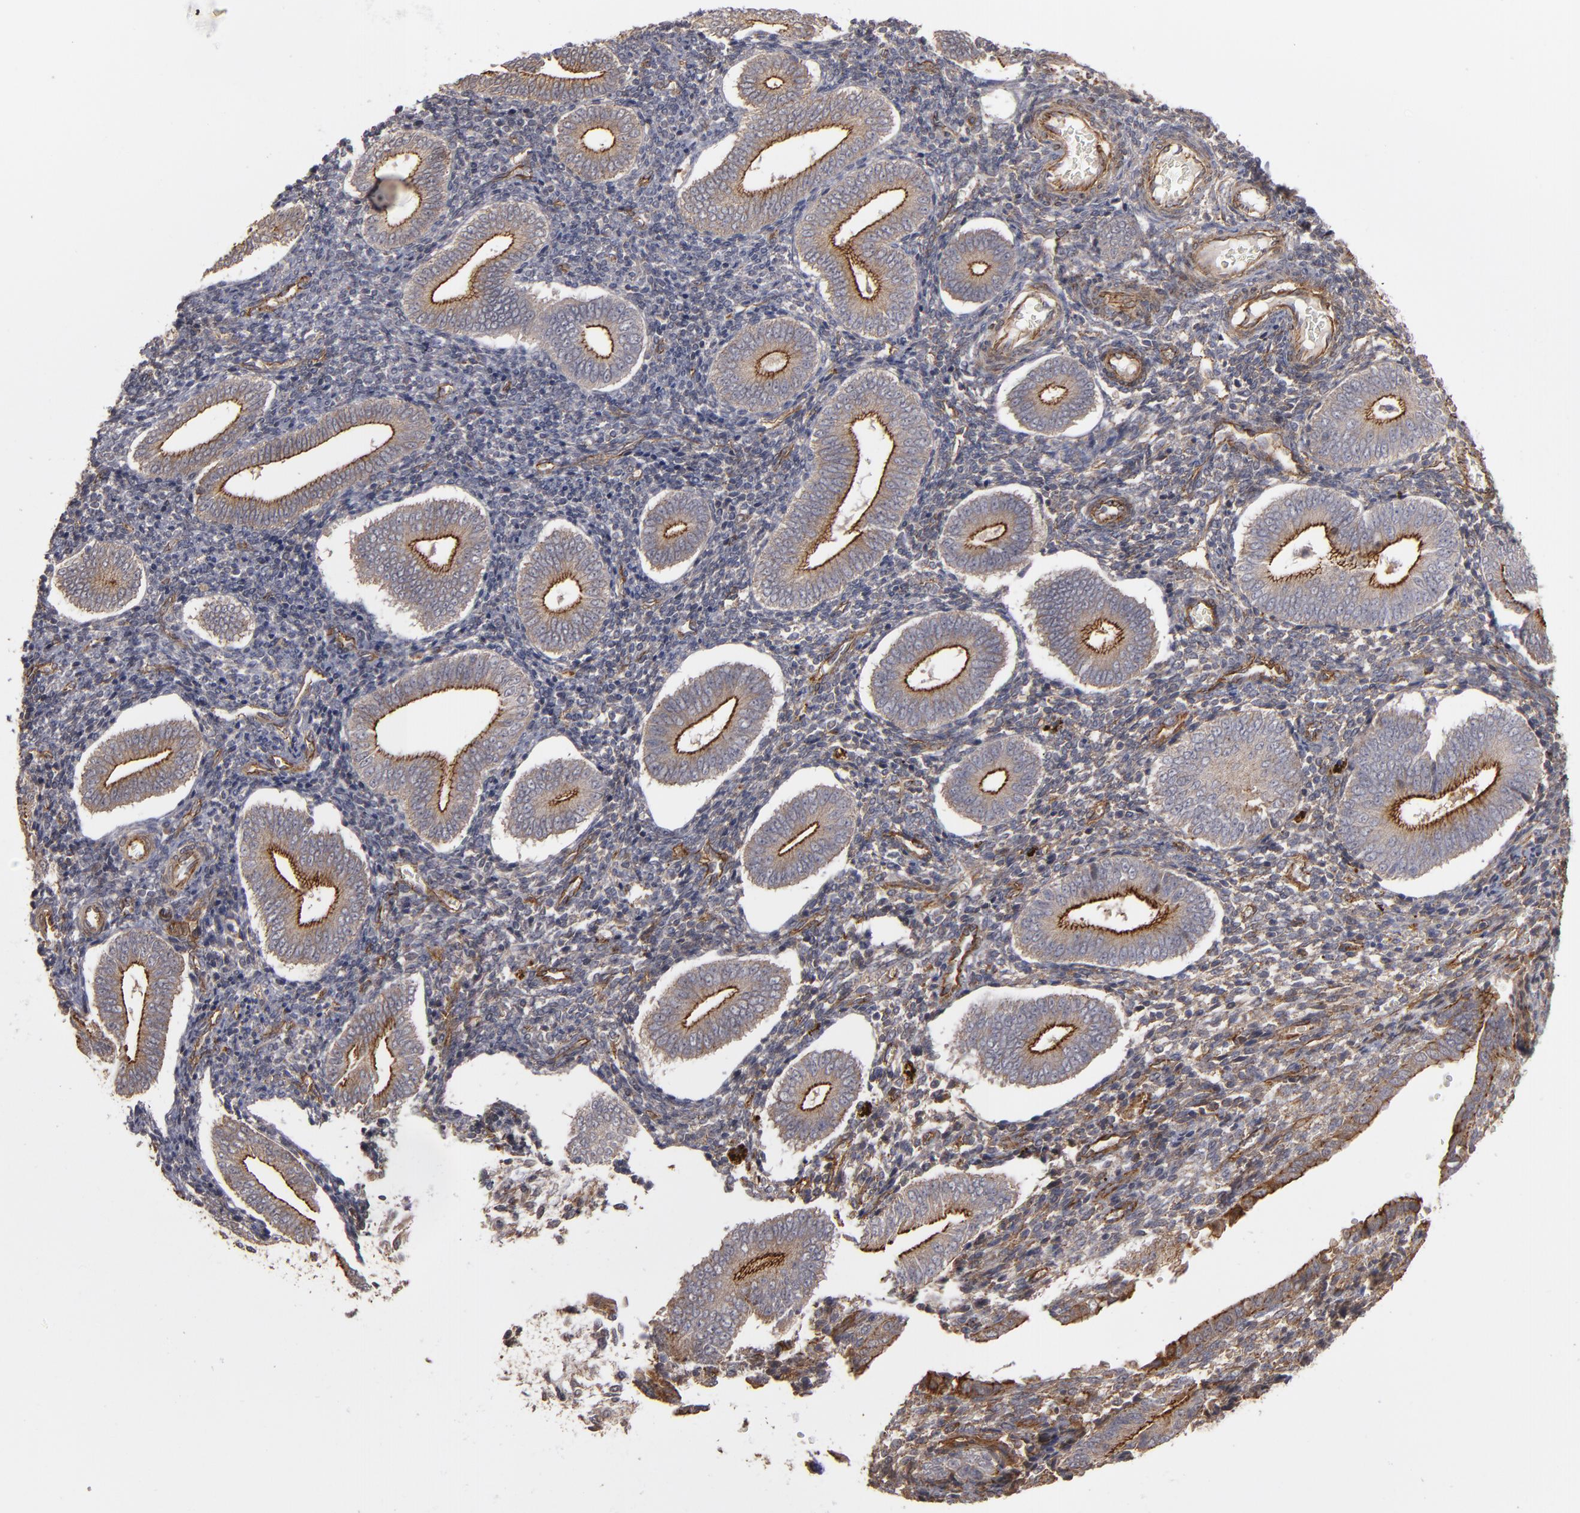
{"staining": {"intensity": "weak", "quantity": "25%-75%", "location": "cytoplasmic/membranous"}, "tissue": "endometrium", "cell_type": "Cells in endometrial stroma", "image_type": "normal", "snomed": [{"axis": "morphology", "description": "Normal tissue, NOS"}, {"axis": "topography", "description": "Uterus"}, {"axis": "topography", "description": "Endometrium"}], "caption": "Weak cytoplasmic/membranous protein staining is present in approximately 25%-75% of cells in endometrial stroma in endometrium. Nuclei are stained in blue.", "gene": "TJP1", "patient": {"sex": "female", "age": 33}}